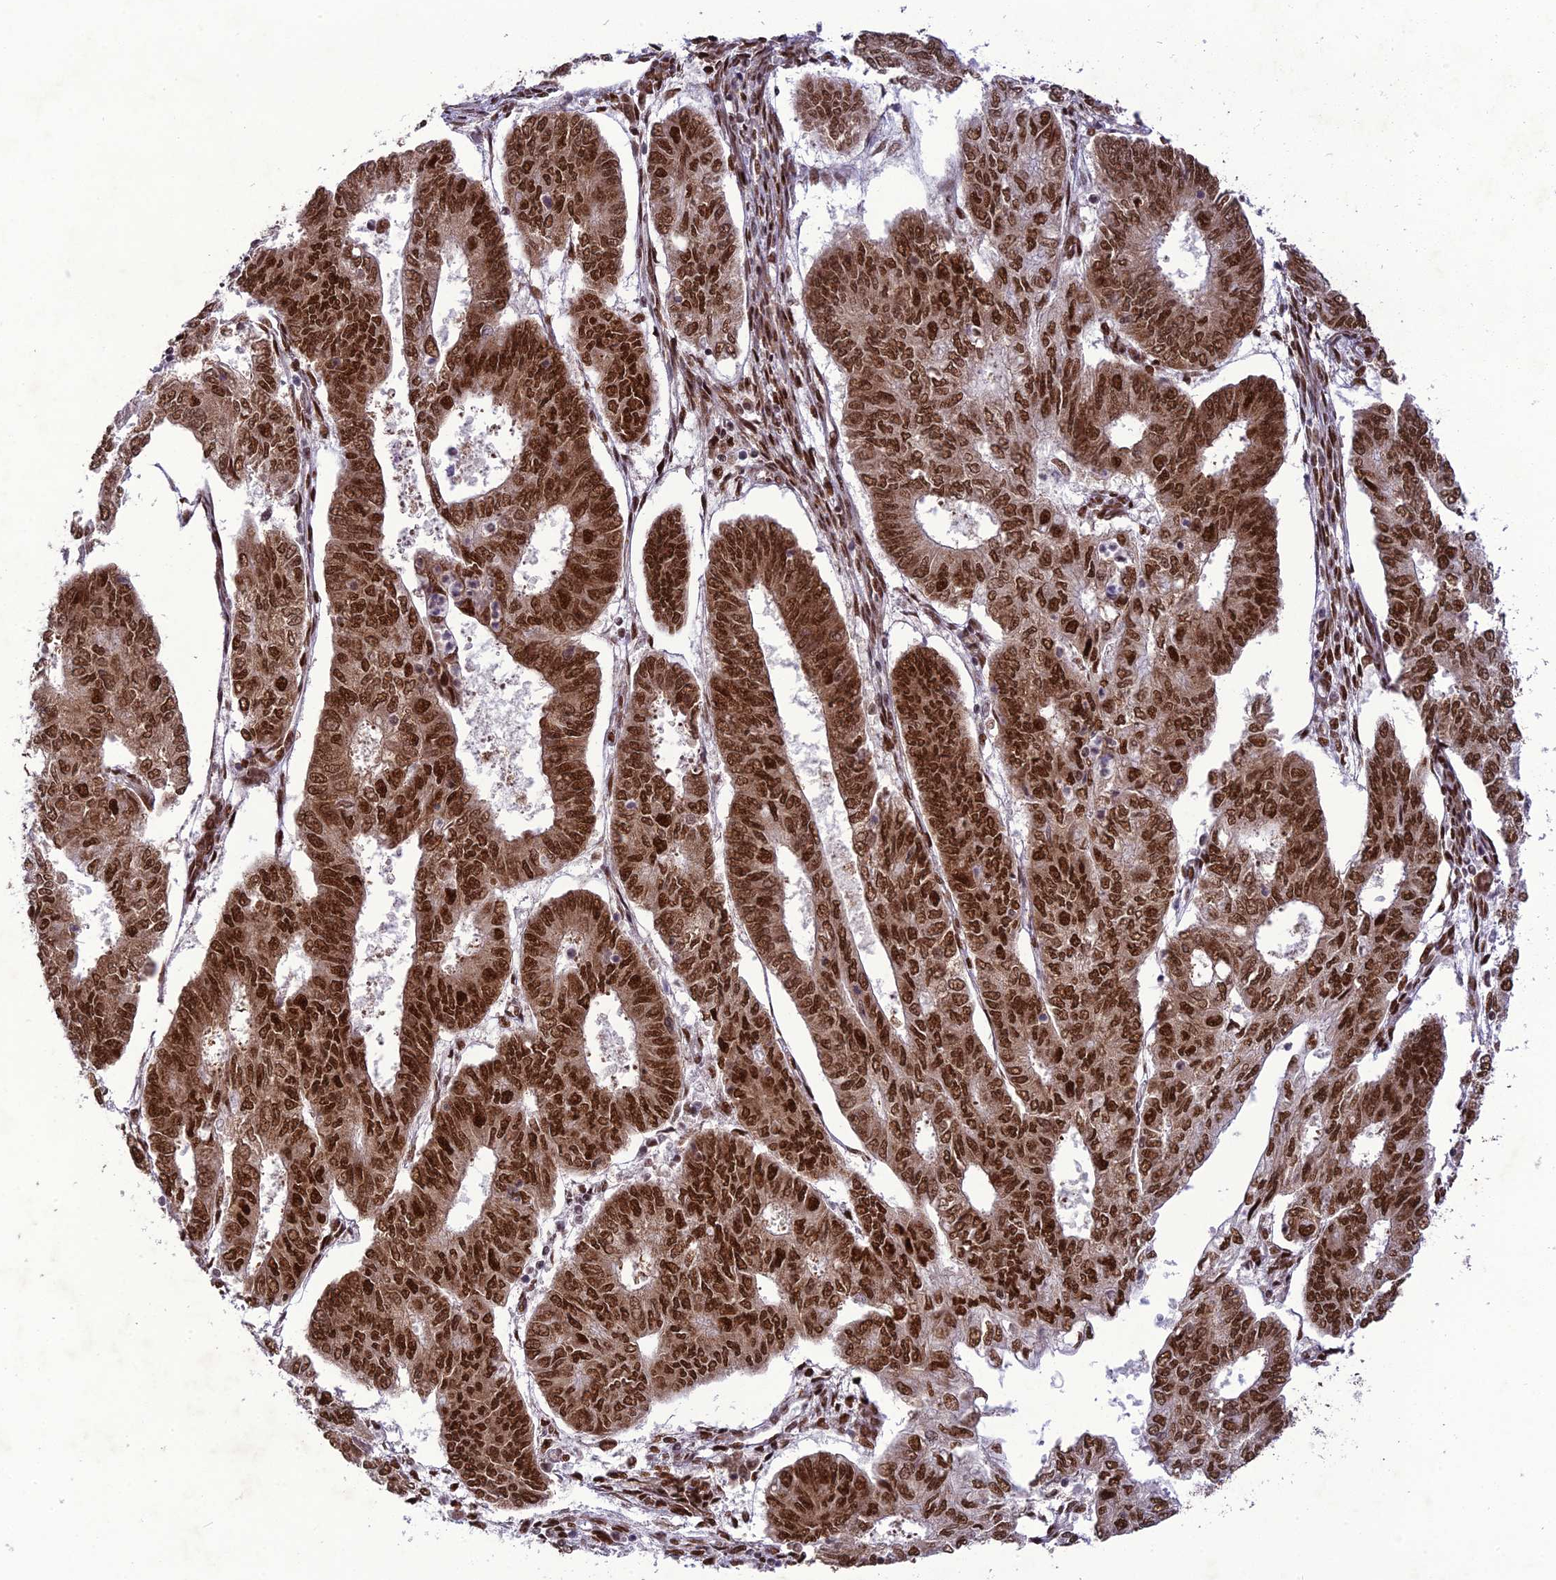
{"staining": {"intensity": "strong", "quantity": ">75%", "location": "nuclear"}, "tissue": "endometrial cancer", "cell_type": "Tumor cells", "image_type": "cancer", "snomed": [{"axis": "morphology", "description": "Adenocarcinoma, NOS"}, {"axis": "topography", "description": "Endometrium"}], "caption": "High-power microscopy captured an immunohistochemistry (IHC) image of adenocarcinoma (endometrial), revealing strong nuclear expression in about >75% of tumor cells. The staining is performed using DAB (3,3'-diaminobenzidine) brown chromogen to label protein expression. The nuclei are counter-stained blue using hematoxylin.", "gene": "DDX1", "patient": {"sex": "female", "age": 68}}